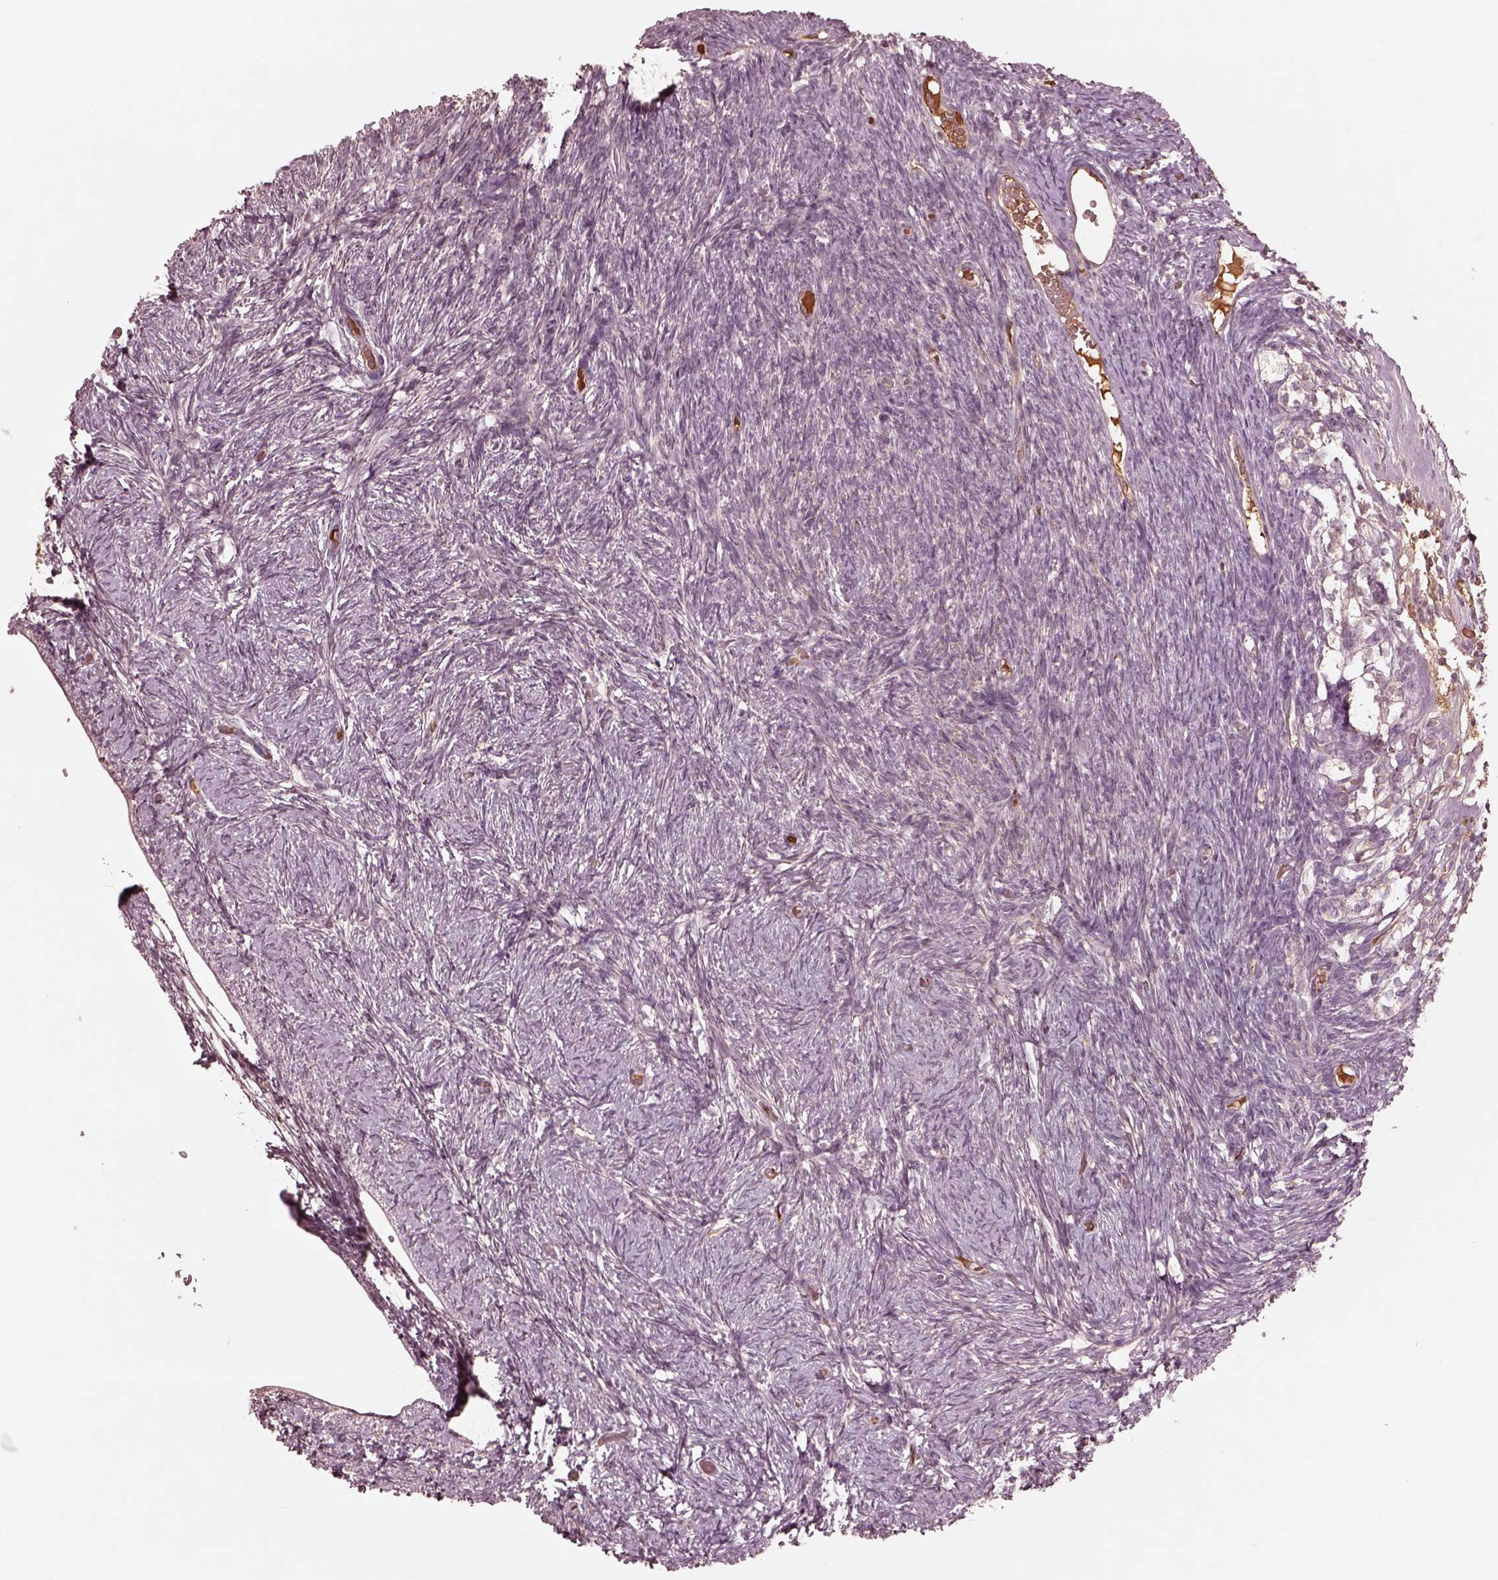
{"staining": {"intensity": "negative", "quantity": "none", "location": "none"}, "tissue": "ovary", "cell_type": "Ovarian stroma cells", "image_type": "normal", "snomed": [{"axis": "morphology", "description": "Normal tissue, NOS"}, {"axis": "topography", "description": "Ovary"}], "caption": "High power microscopy image of an immunohistochemistry histopathology image of benign ovary, revealing no significant expression in ovarian stroma cells. (Brightfield microscopy of DAB (3,3'-diaminobenzidine) immunohistochemistry (IHC) at high magnification).", "gene": "TF", "patient": {"sex": "female", "age": 39}}